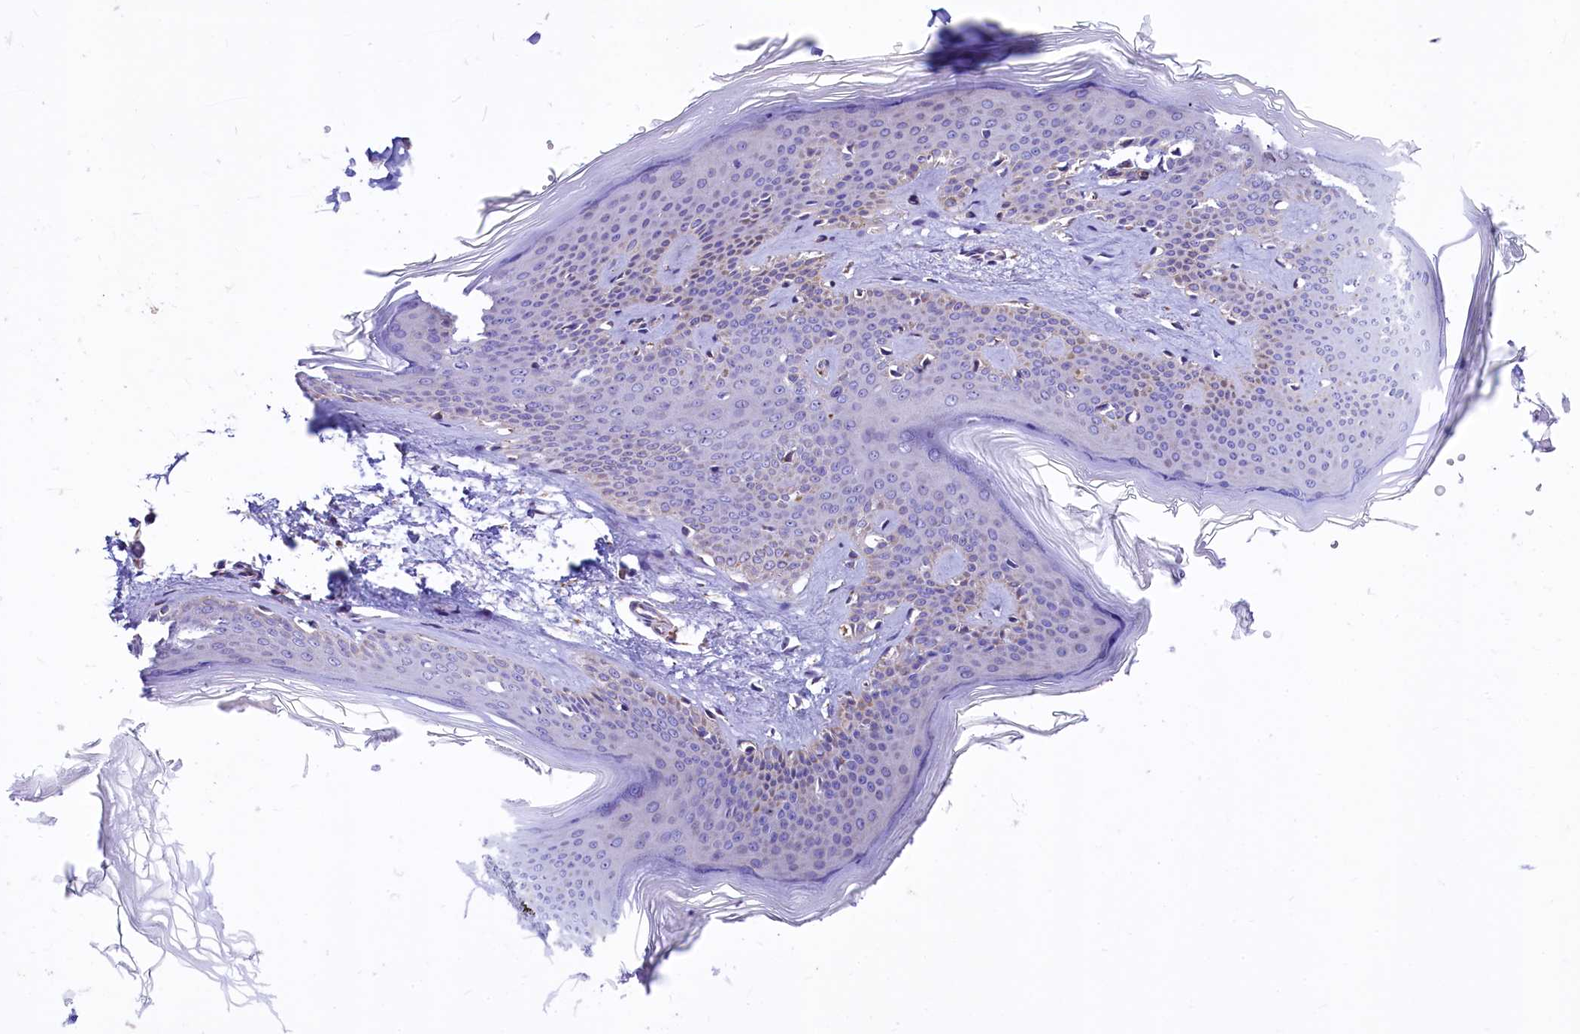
{"staining": {"intensity": "weak", "quantity": "25%-75%", "location": "cytoplasmic/membranous"}, "tissue": "skin", "cell_type": "Fibroblasts", "image_type": "normal", "snomed": [{"axis": "morphology", "description": "Normal tissue, NOS"}, {"axis": "topography", "description": "Skin"}], "caption": "DAB immunohistochemical staining of unremarkable human skin displays weak cytoplasmic/membranous protein positivity in approximately 25%-75% of fibroblasts.", "gene": "VWCE", "patient": {"sex": "female", "age": 27}}